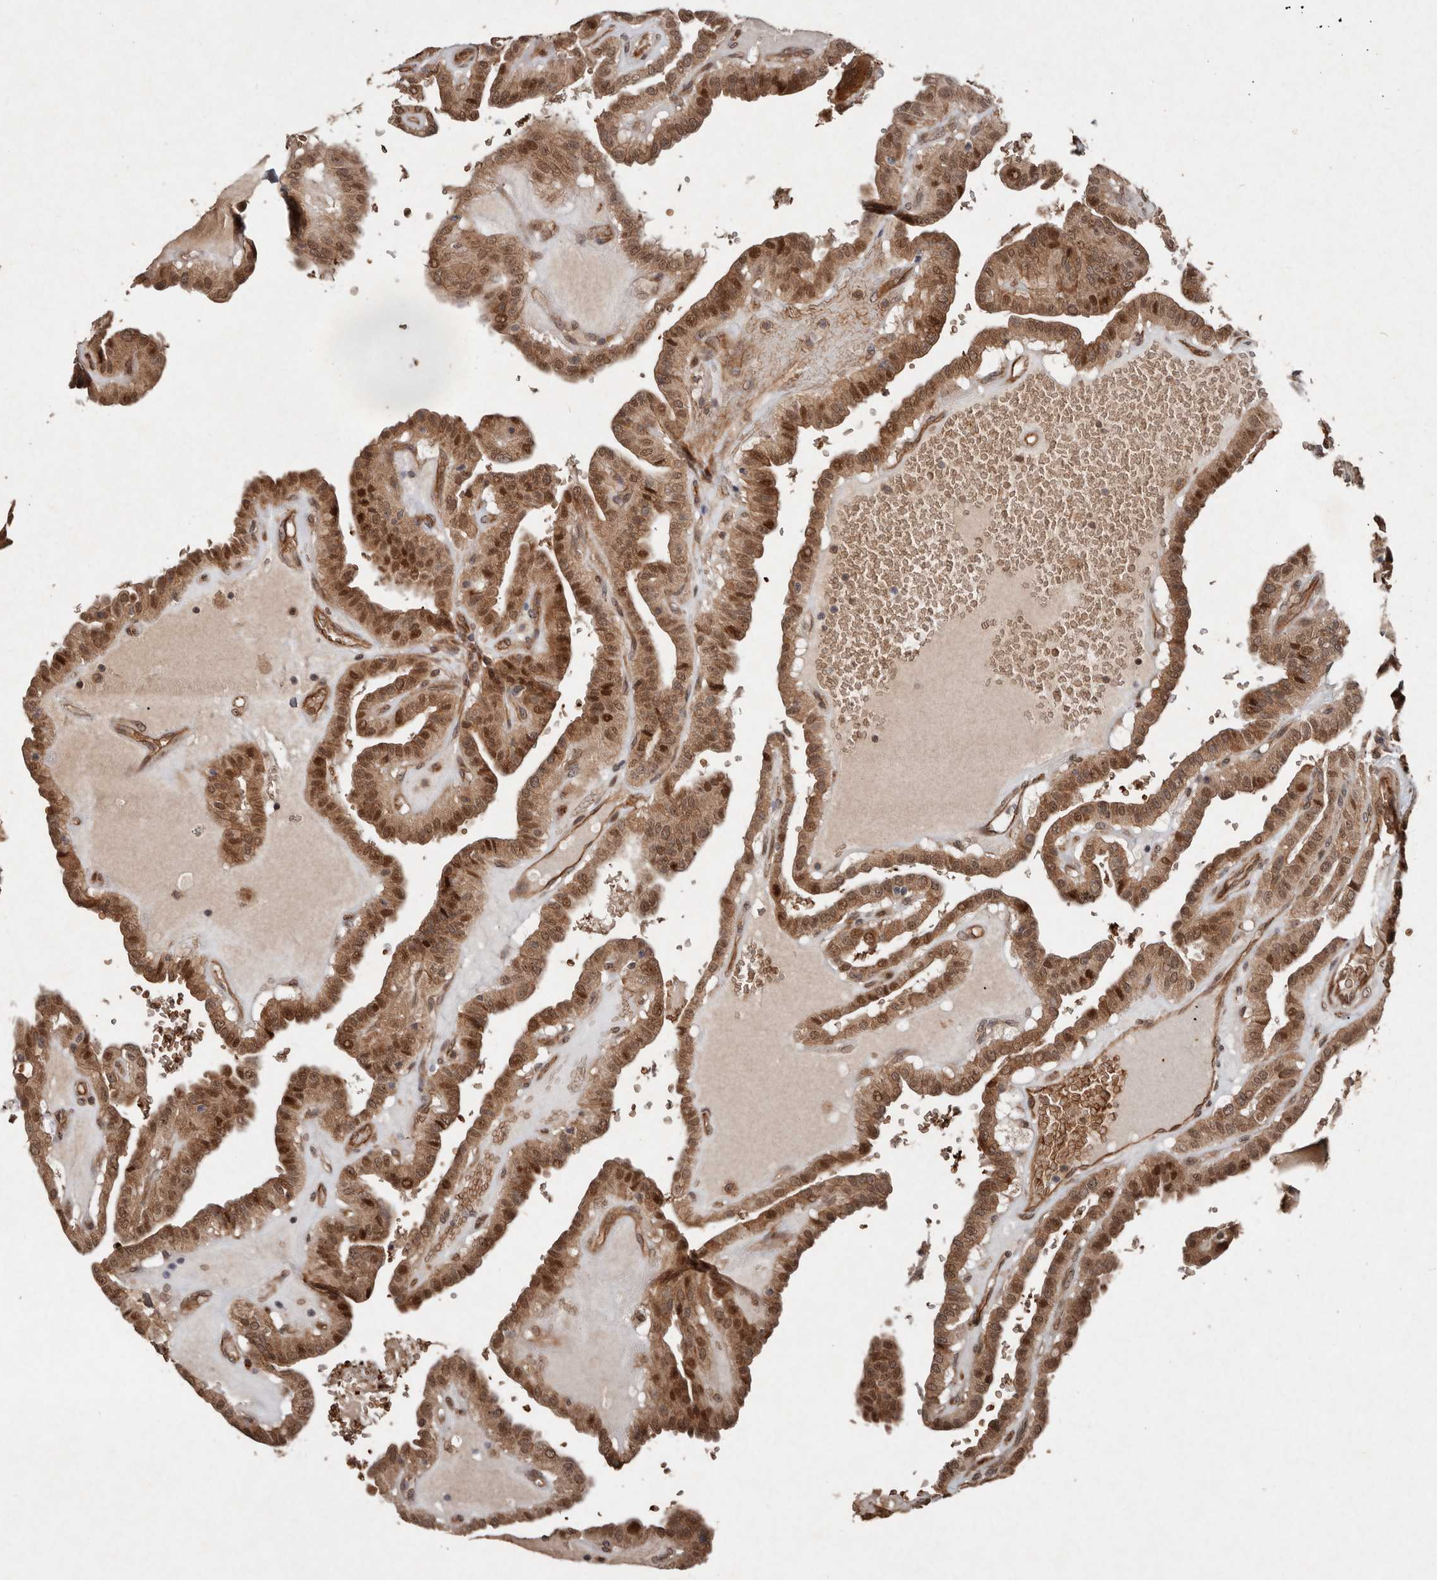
{"staining": {"intensity": "moderate", "quantity": ">75%", "location": "cytoplasmic/membranous,nuclear"}, "tissue": "thyroid cancer", "cell_type": "Tumor cells", "image_type": "cancer", "snomed": [{"axis": "morphology", "description": "Papillary adenocarcinoma, NOS"}, {"axis": "topography", "description": "Thyroid gland"}], "caption": "This image demonstrates immunohistochemistry staining of thyroid cancer (papillary adenocarcinoma), with medium moderate cytoplasmic/membranous and nuclear positivity in about >75% of tumor cells.", "gene": "DIP2C", "patient": {"sex": "male", "age": 77}}